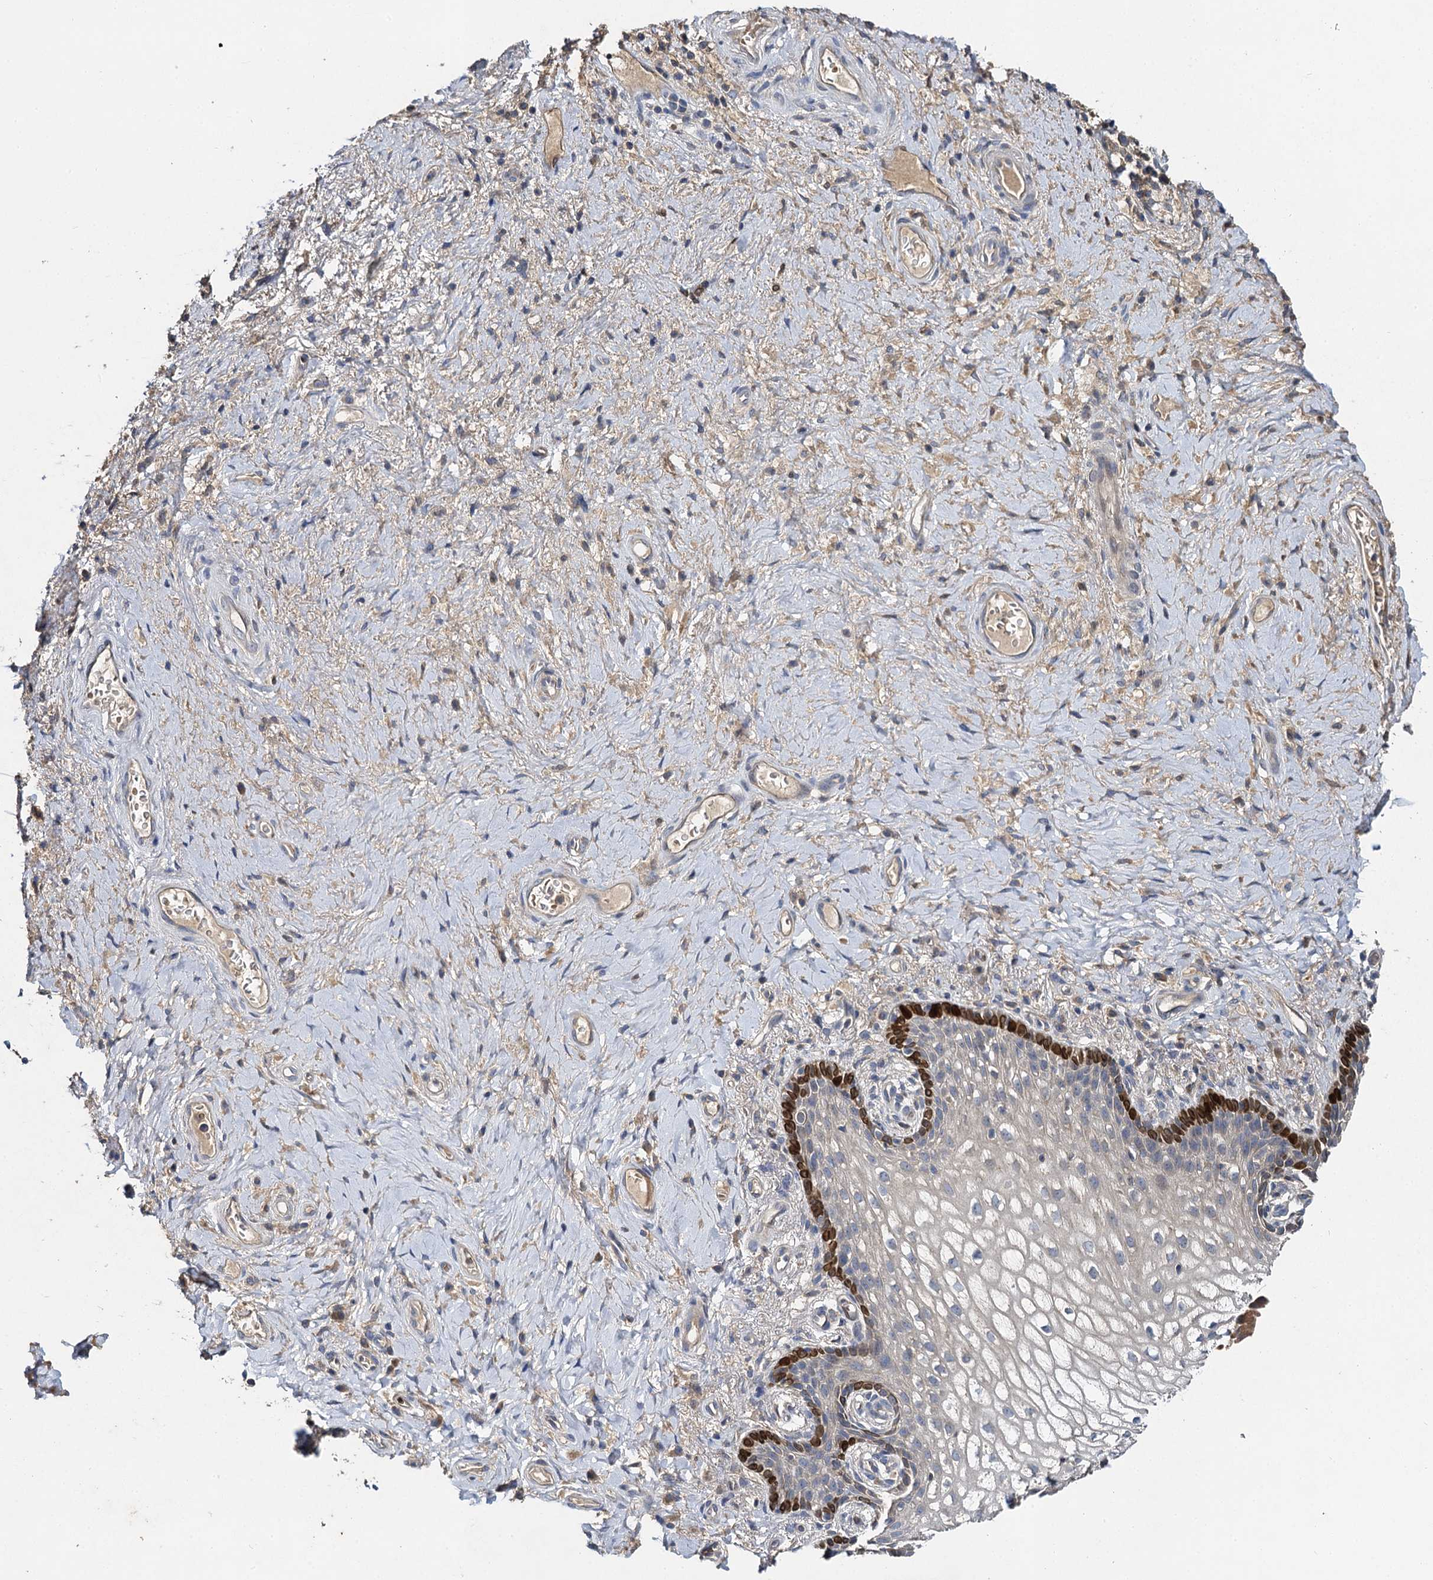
{"staining": {"intensity": "strong", "quantity": "<25%", "location": "cytoplasmic/membranous,nuclear"}, "tissue": "vagina", "cell_type": "Squamous epithelial cells", "image_type": "normal", "snomed": [{"axis": "morphology", "description": "Normal tissue, NOS"}, {"axis": "topography", "description": "Vagina"}], "caption": "Unremarkable vagina was stained to show a protein in brown. There is medium levels of strong cytoplasmic/membranous,nuclear staining in approximately <25% of squamous epithelial cells. The staining was performed using DAB, with brown indicating positive protein expression. Nuclei are stained blue with hematoxylin.", "gene": "SLC11A2", "patient": {"sex": "female", "age": 60}}